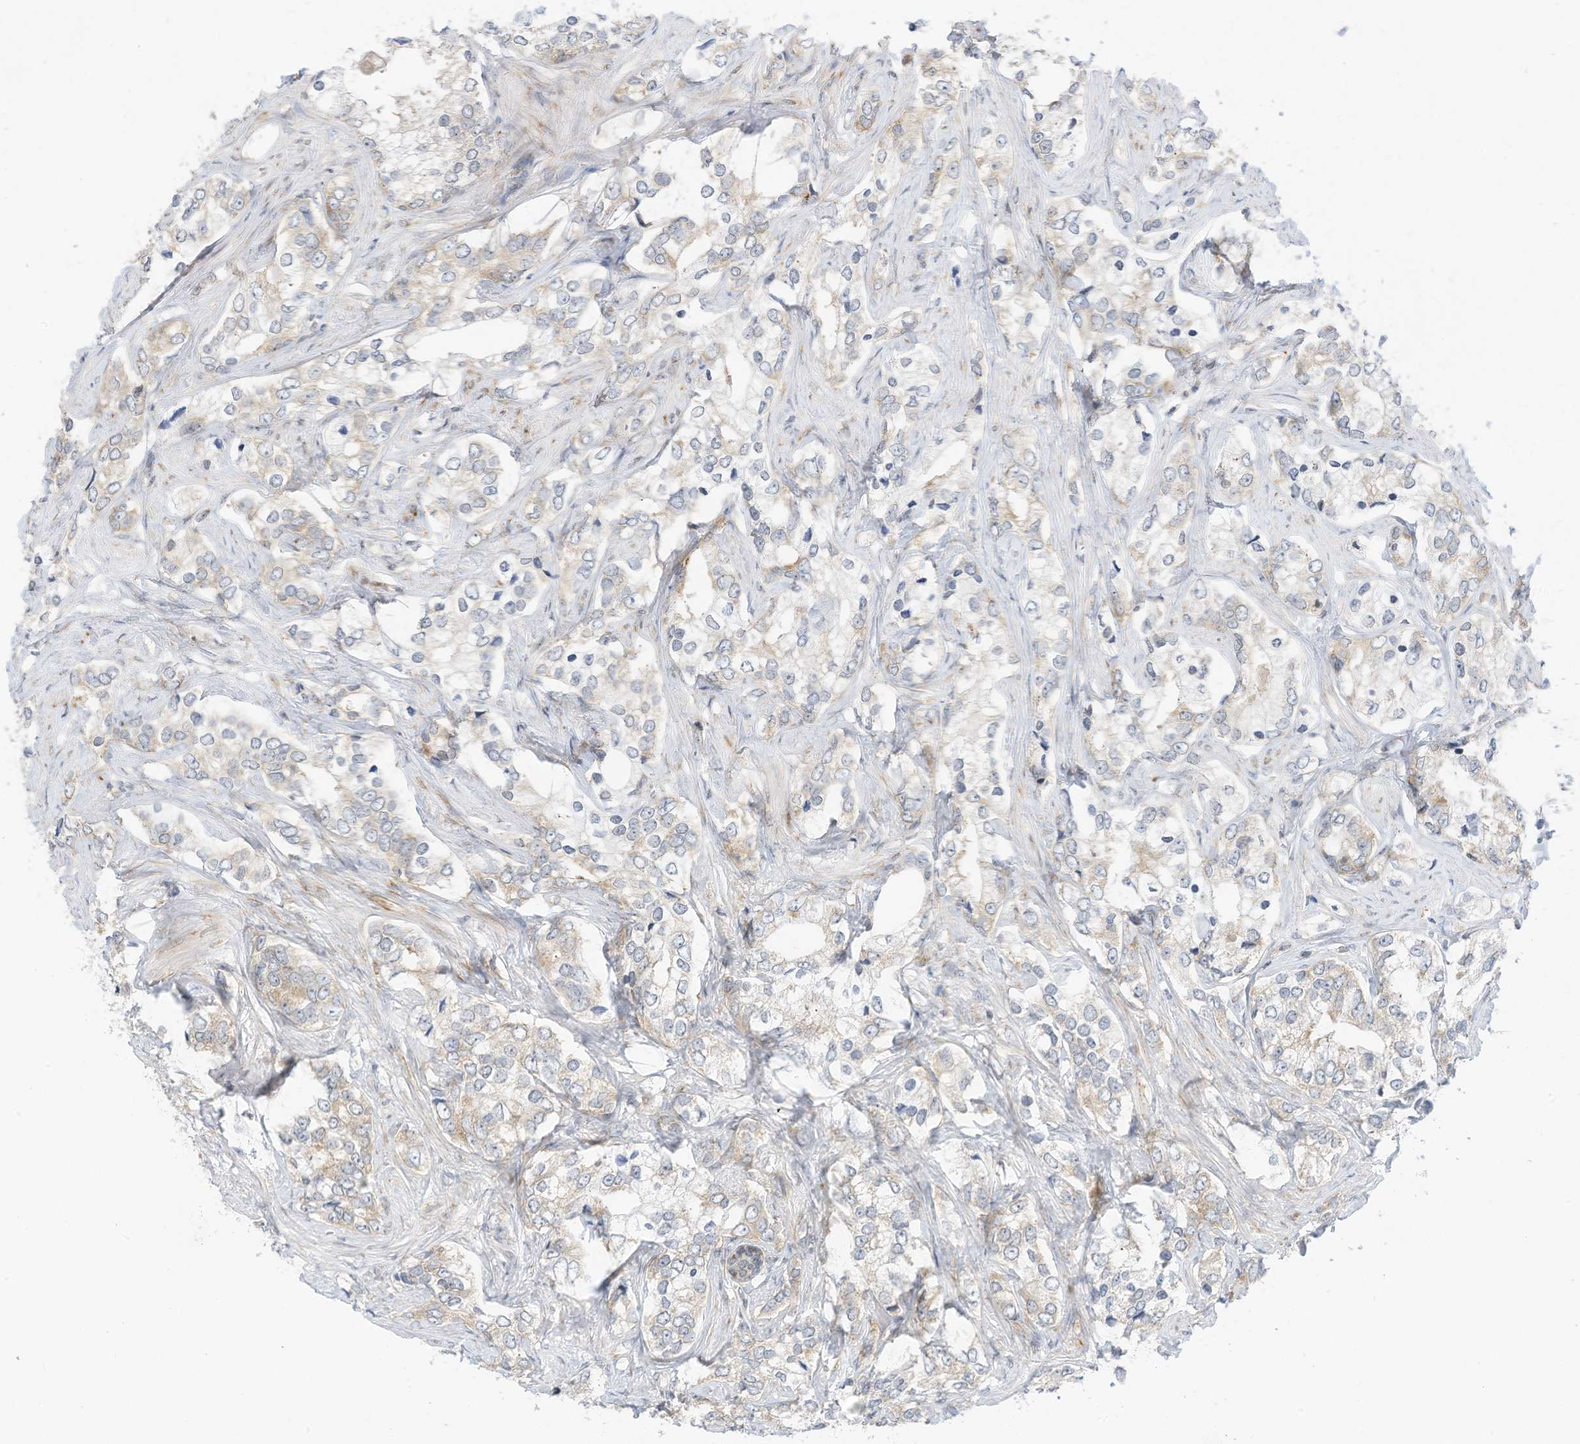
{"staining": {"intensity": "negative", "quantity": "none", "location": "none"}, "tissue": "prostate cancer", "cell_type": "Tumor cells", "image_type": "cancer", "snomed": [{"axis": "morphology", "description": "Adenocarcinoma, High grade"}, {"axis": "topography", "description": "Prostate"}], "caption": "Prostate high-grade adenocarcinoma stained for a protein using IHC displays no staining tumor cells.", "gene": "EDF1", "patient": {"sex": "male", "age": 66}}